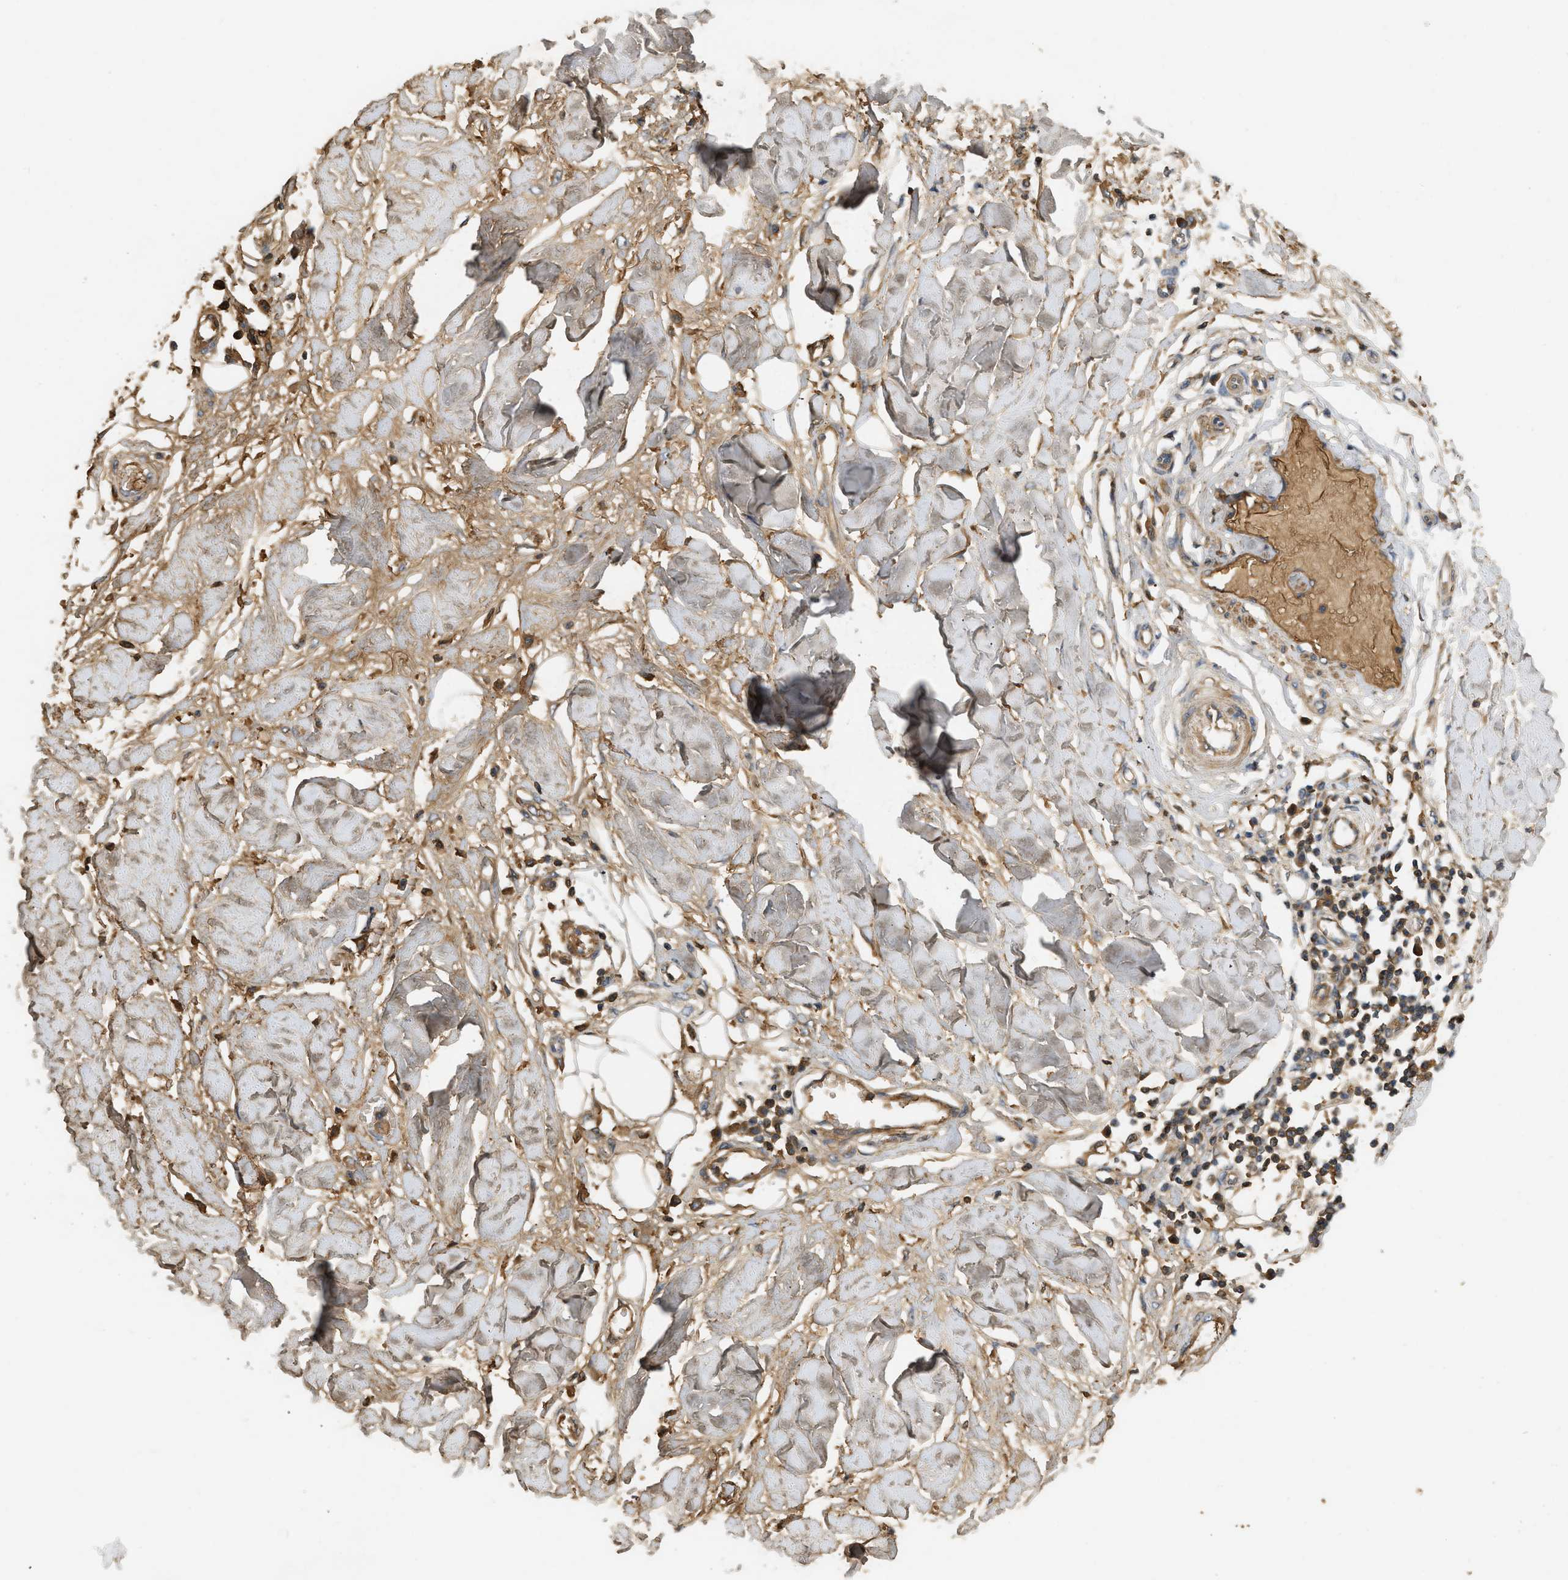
{"staining": {"intensity": "strong", "quantity": ">75%", "location": "cytoplasmic/membranous"}, "tissue": "adipose tissue", "cell_type": "Adipocytes", "image_type": "normal", "snomed": [{"axis": "morphology", "description": "Normal tissue, NOS"}, {"axis": "morphology", "description": "Squamous cell carcinoma, NOS"}, {"axis": "topography", "description": "Skin"}, {"axis": "topography", "description": "Peripheral nerve tissue"}], "caption": "Immunohistochemical staining of benign human adipose tissue shows high levels of strong cytoplasmic/membranous positivity in about >75% of adipocytes.", "gene": "F8", "patient": {"sex": "male", "age": 83}}